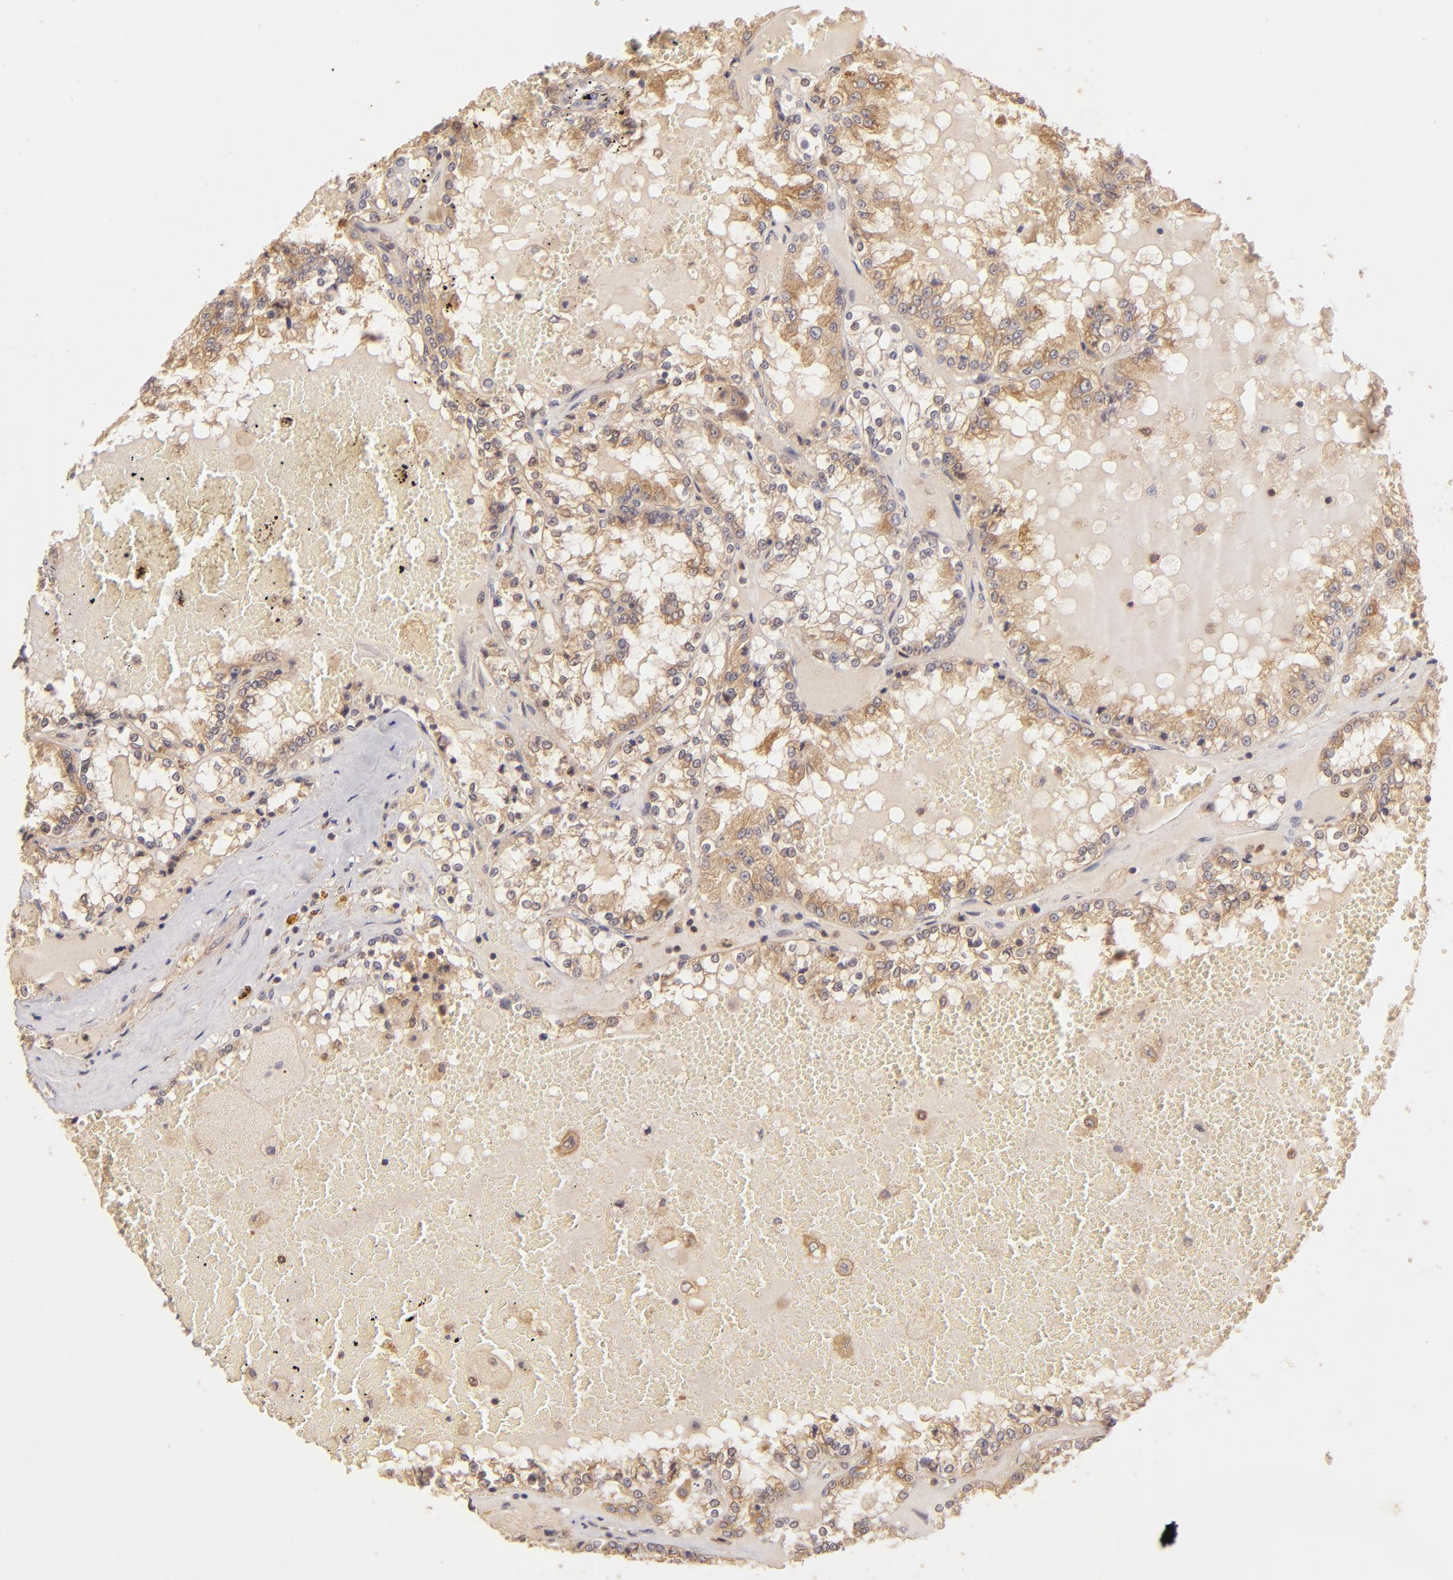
{"staining": {"intensity": "moderate", "quantity": ">75%", "location": "cytoplasmic/membranous"}, "tissue": "renal cancer", "cell_type": "Tumor cells", "image_type": "cancer", "snomed": [{"axis": "morphology", "description": "Adenocarcinoma, NOS"}, {"axis": "topography", "description": "Kidney"}], "caption": "Tumor cells reveal medium levels of moderate cytoplasmic/membranous positivity in about >75% of cells in renal adenocarcinoma.", "gene": "PRKCD", "patient": {"sex": "female", "age": 56}}